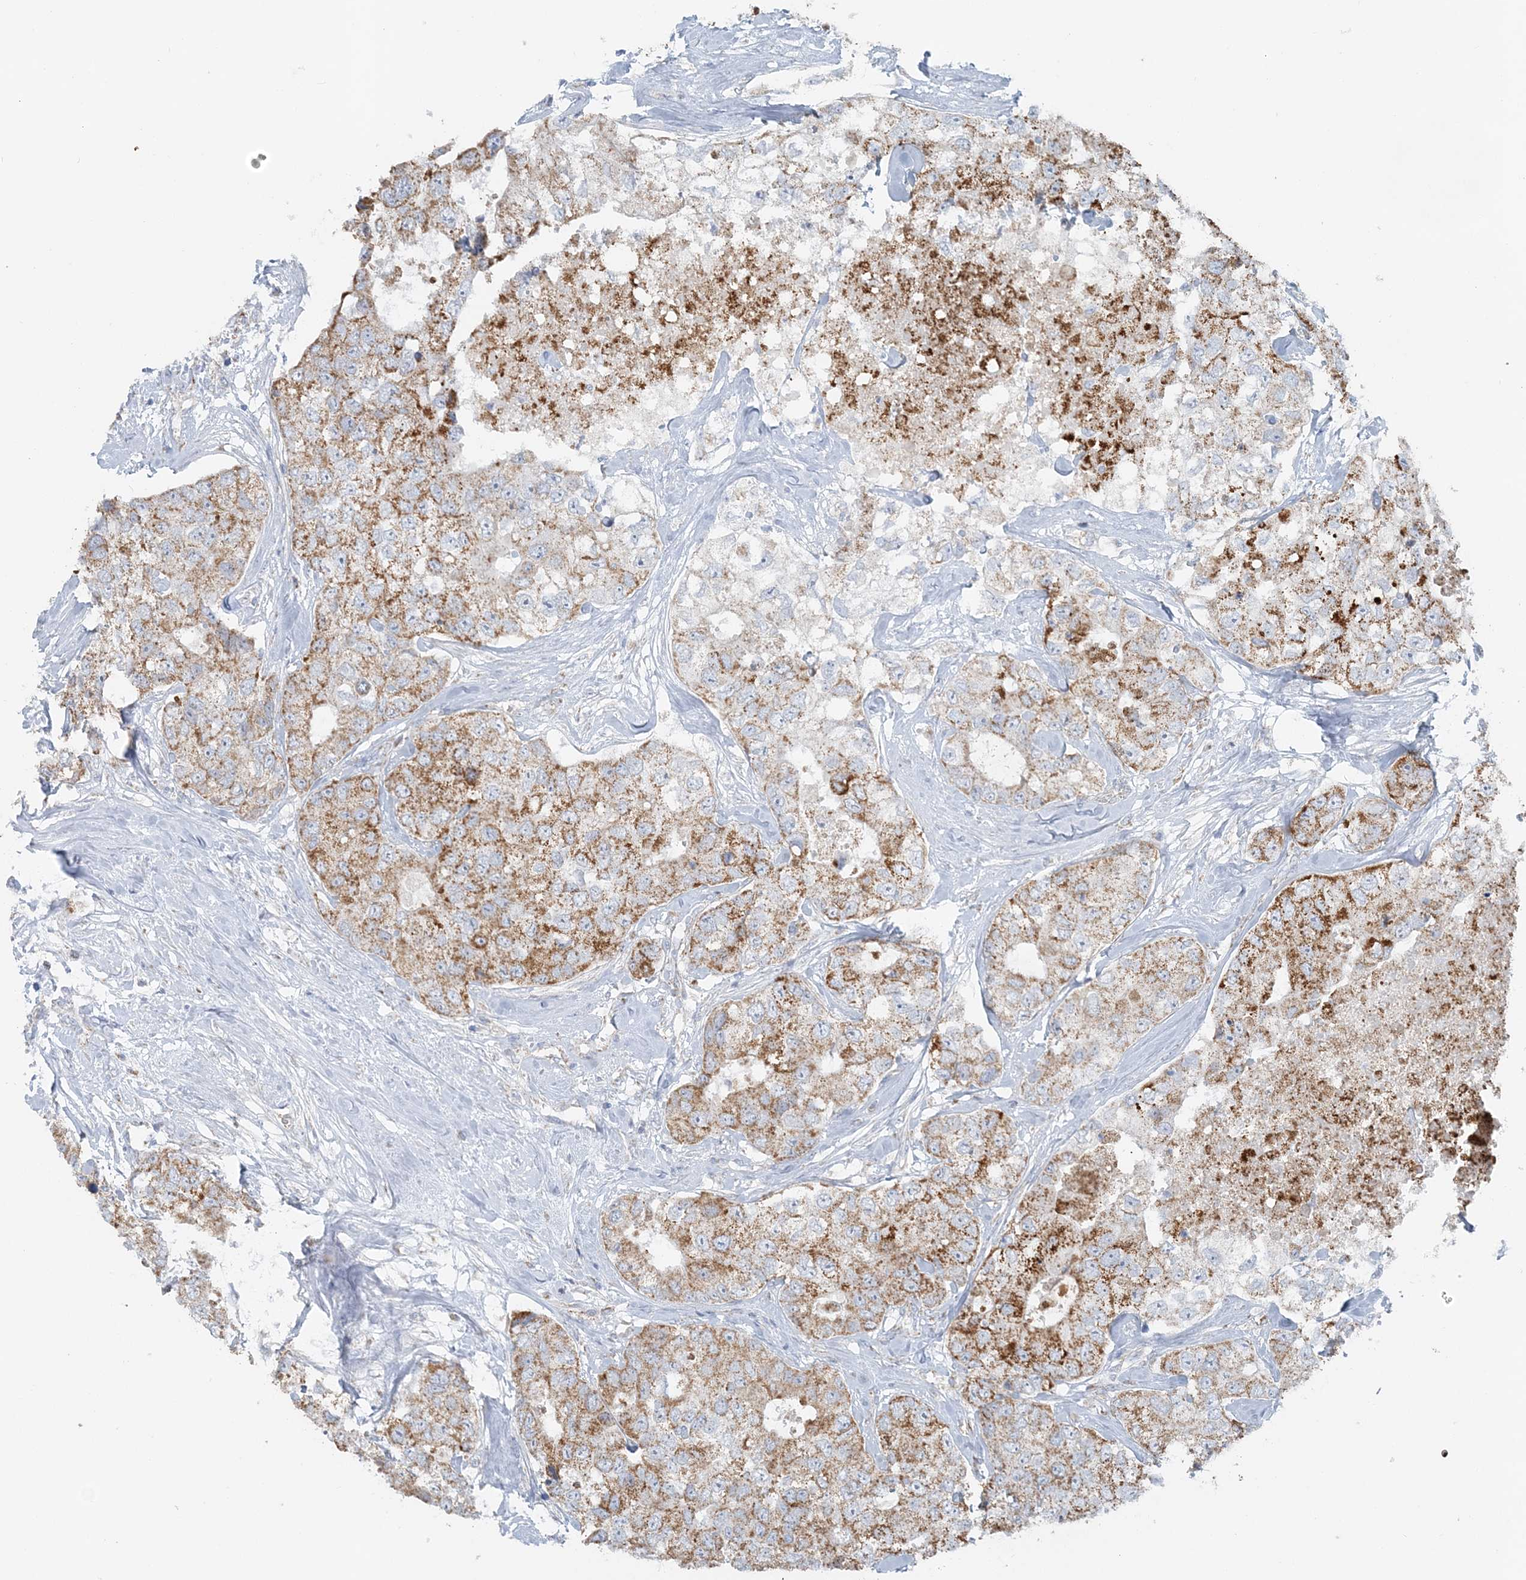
{"staining": {"intensity": "moderate", "quantity": ">75%", "location": "cytoplasmic/membranous"}, "tissue": "breast cancer", "cell_type": "Tumor cells", "image_type": "cancer", "snomed": [{"axis": "morphology", "description": "Duct carcinoma"}, {"axis": "topography", "description": "Breast"}], "caption": "Human breast intraductal carcinoma stained with a brown dye reveals moderate cytoplasmic/membranous positive expression in approximately >75% of tumor cells.", "gene": "PCCB", "patient": {"sex": "female", "age": 62}}